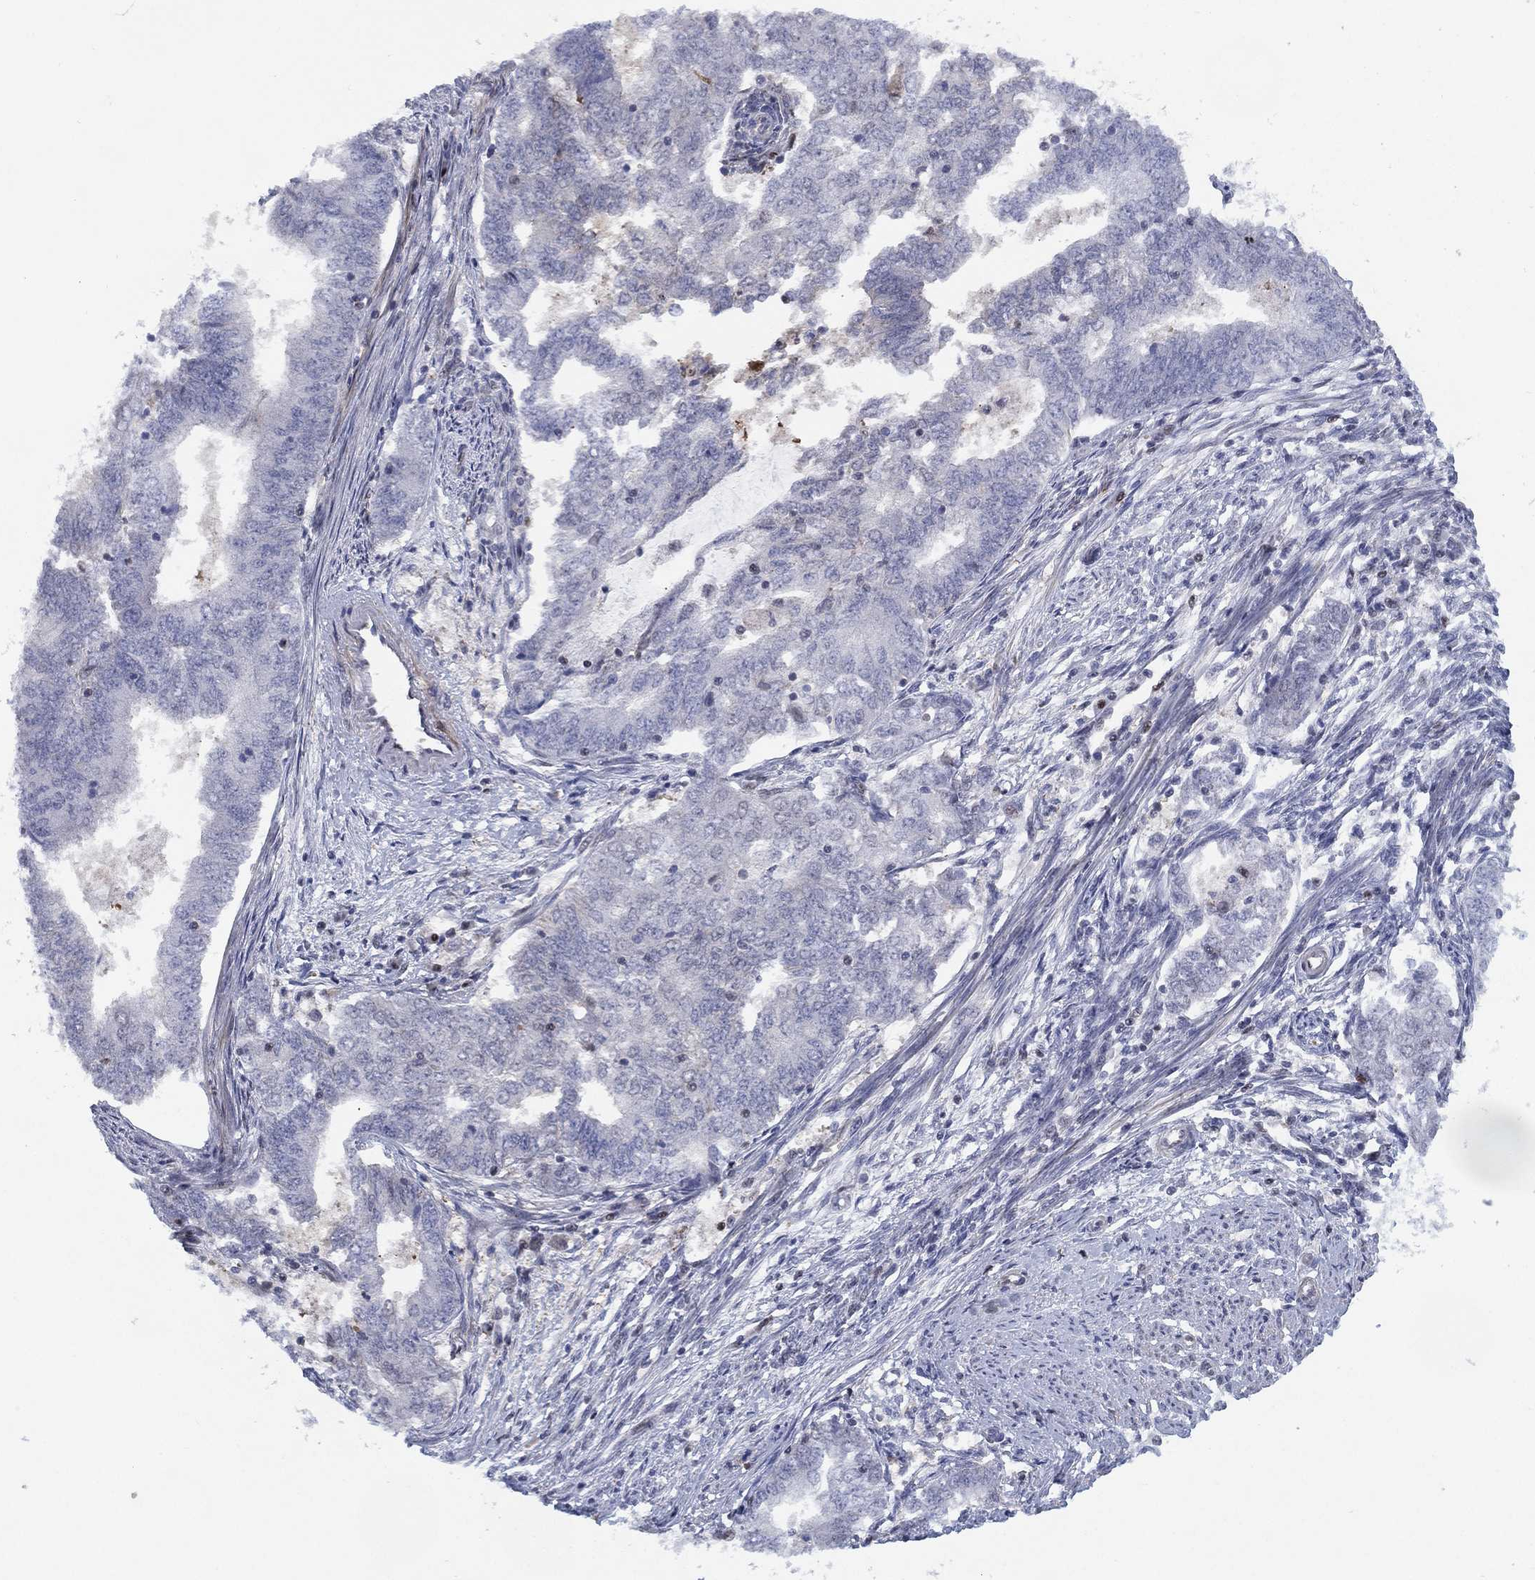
{"staining": {"intensity": "negative", "quantity": "none", "location": "none"}, "tissue": "endometrial cancer", "cell_type": "Tumor cells", "image_type": "cancer", "snomed": [{"axis": "morphology", "description": "Adenocarcinoma, NOS"}, {"axis": "topography", "description": "Endometrium"}], "caption": "Immunohistochemical staining of adenocarcinoma (endometrial) reveals no significant positivity in tumor cells.", "gene": "SLC4A4", "patient": {"sex": "female", "age": 62}}